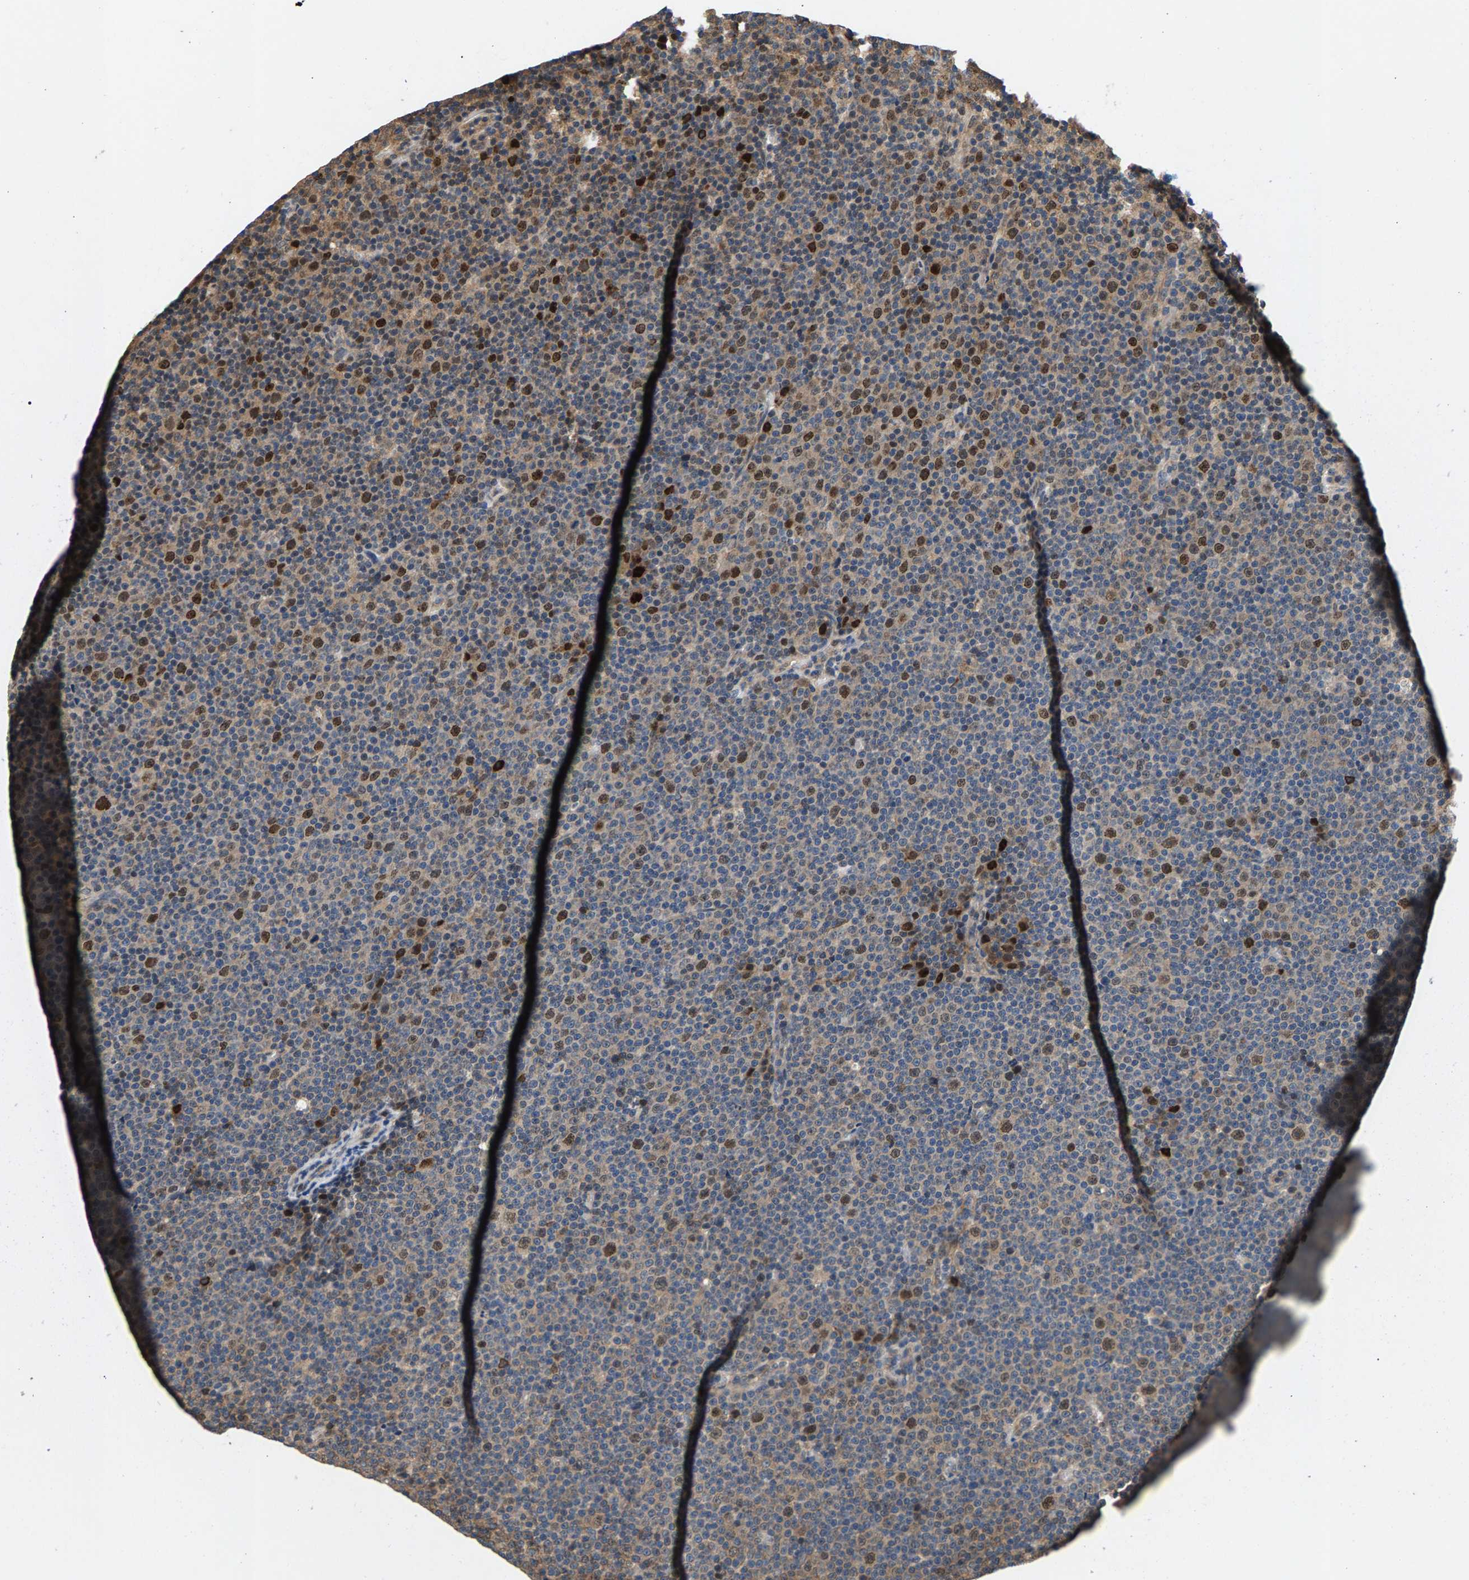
{"staining": {"intensity": "moderate", "quantity": "25%-75%", "location": "nuclear"}, "tissue": "lymphoma", "cell_type": "Tumor cells", "image_type": "cancer", "snomed": [{"axis": "morphology", "description": "Malignant lymphoma, non-Hodgkin's type, Low grade"}, {"axis": "topography", "description": "Lymph node"}], "caption": "Immunohistochemical staining of human malignant lymphoma, non-Hodgkin's type (low-grade) exhibits medium levels of moderate nuclear expression in approximately 25%-75% of tumor cells.", "gene": "FAM78A", "patient": {"sex": "female", "age": 67}}